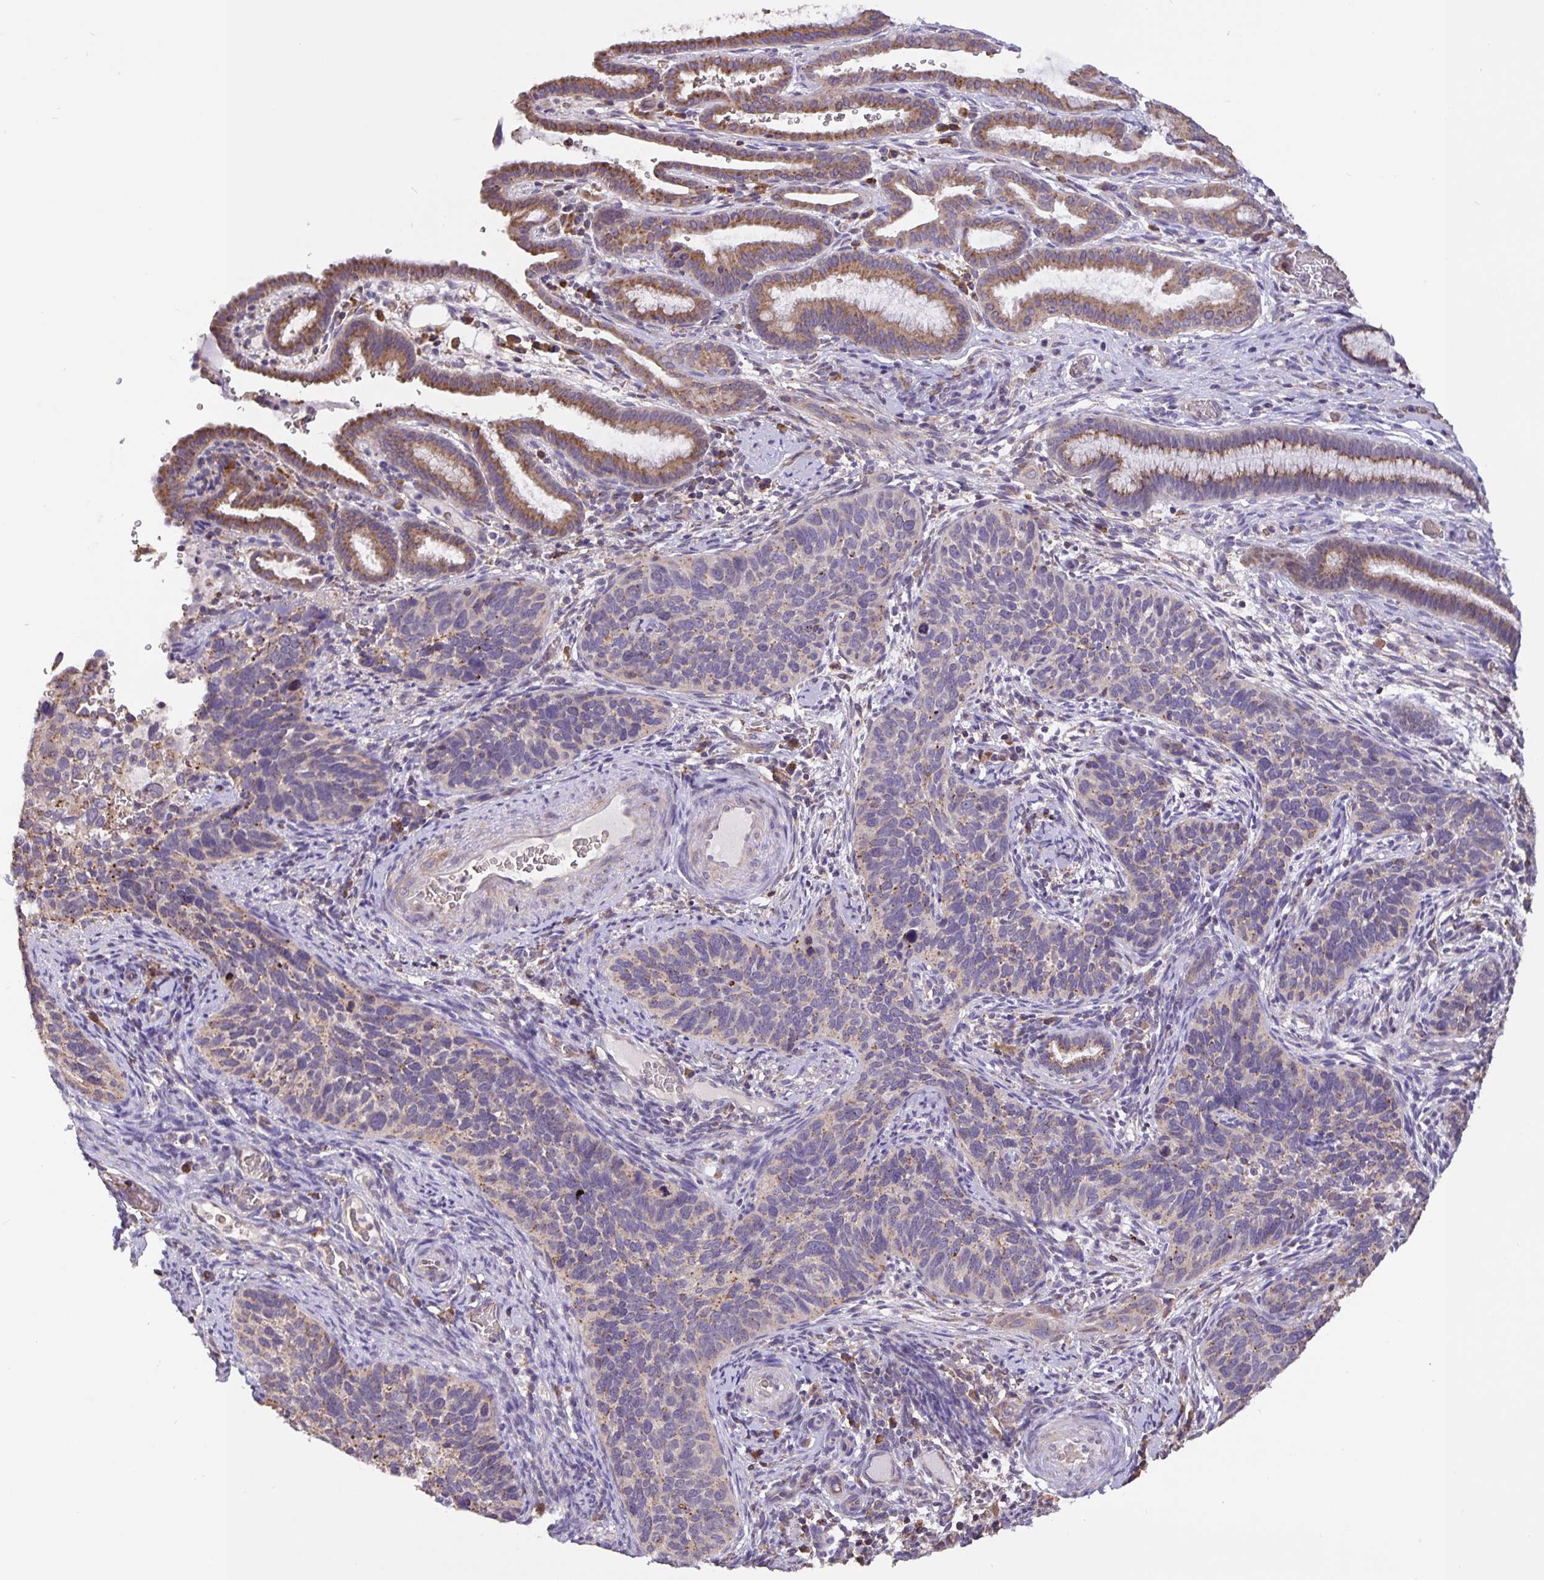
{"staining": {"intensity": "moderate", "quantity": "<25%", "location": "cytoplasmic/membranous"}, "tissue": "cervical cancer", "cell_type": "Tumor cells", "image_type": "cancer", "snomed": [{"axis": "morphology", "description": "Squamous cell carcinoma, NOS"}, {"axis": "topography", "description": "Cervix"}], "caption": "Protein analysis of cervical squamous cell carcinoma tissue displays moderate cytoplasmic/membranous expression in approximately <25% of tumor cells. The protein is stained brown, and the nuclei are stained in blue (DAB IHC with brightfield microscopy, high magnification).", "gene": "TMEM71", "patient": {"sex": "female", "age": 51}}